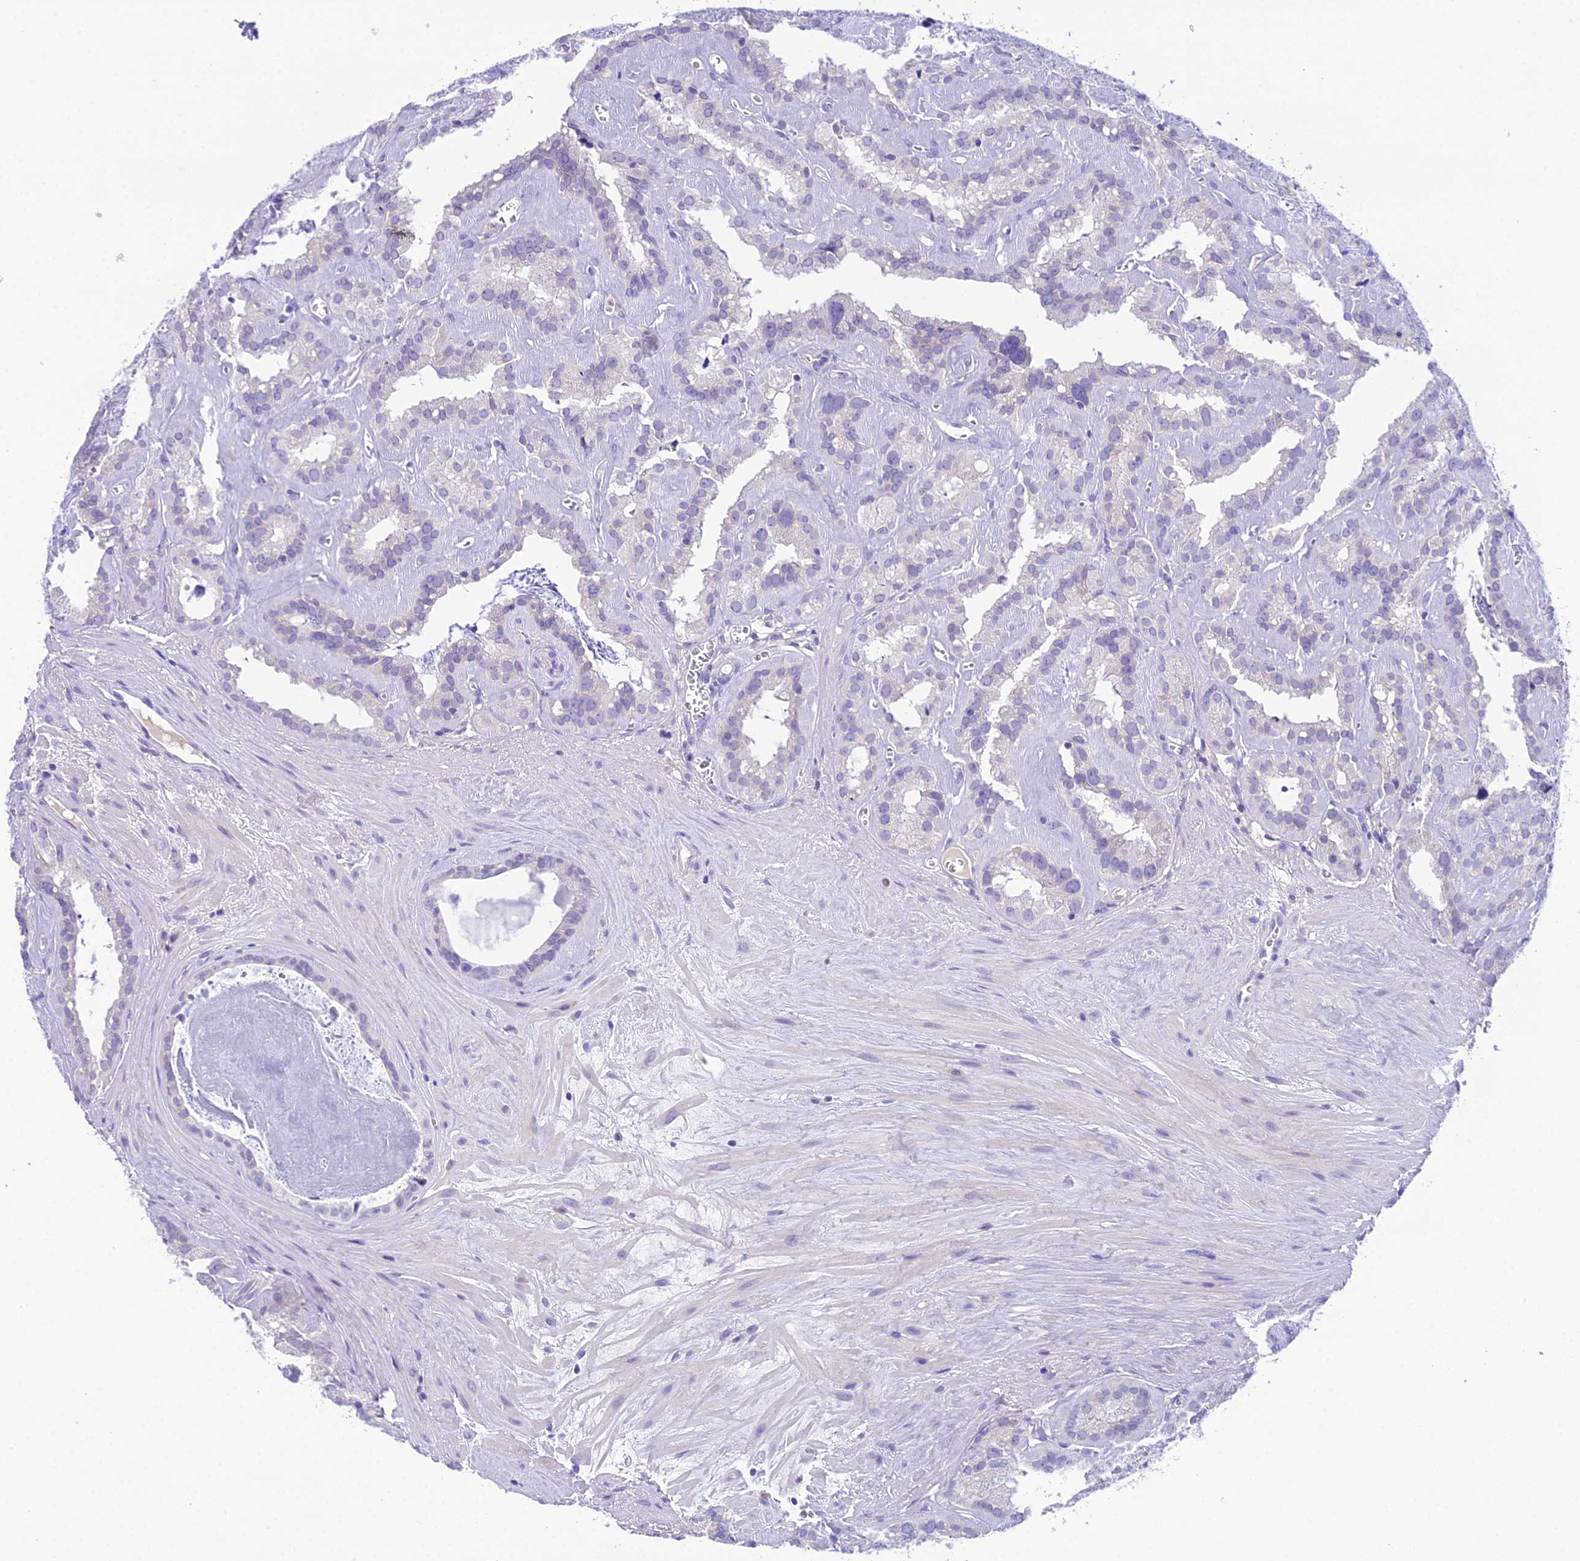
{"staining": {"intensity": "negative", "quantity": "none", "location": "none"}, "tissue": "seminal vesicle", "cell_type": "Glandular cells", "image_type": "normal", "snomed": [{"axis": "morphology", "description": "Normal tissue, NOS"}, {"axis": "topography", "description": "Prostate"}, {"axis": "topography", "description": "Seminal veicle"}], "caption": "This micrograph is of normal seminal vesicle stained with immunohistochemistry to label a protein in brown with the nuclei are counter-stained blue. There is no expression in glandular cells. (Stains: DAB immunohistochemistry (IHC) with hematoxylin counter stain, Microscopy: brightfield microscopy at high magnification).", "gene": "KIAA0408", "patient": {"sex": "male", "age": 59}}